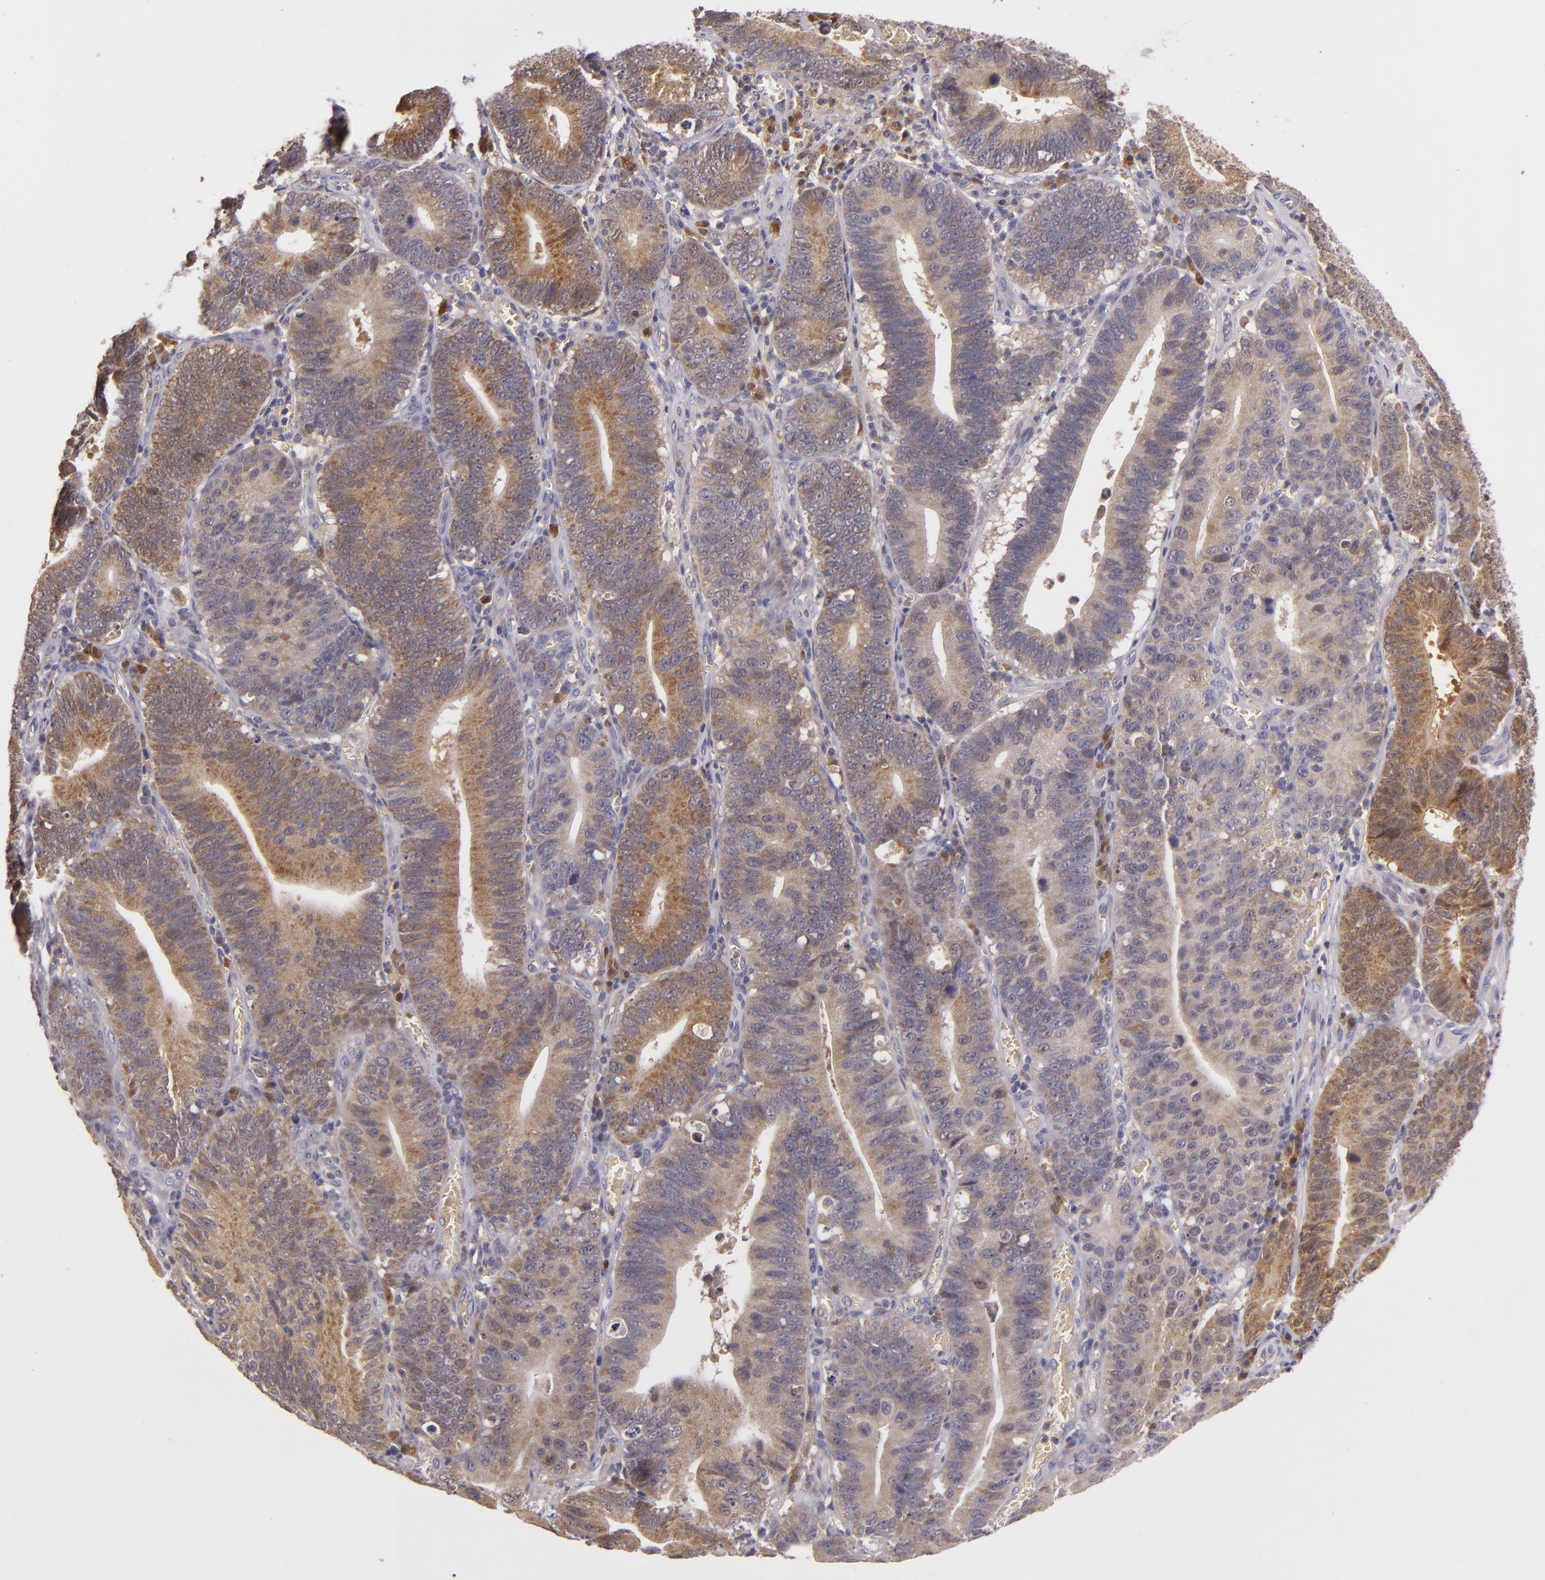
{"staining": {"intensity": "moderate", "quantity": ">75%", "location": "cytoplasmic/membranous"}, "tissue": "stomach cancer", "cell_type": "Tumor cells", "image_type": "cancer", "snomed": [{"axis": "morphology", "description": "Adenocarcinoma, NOS"}, {"axis": "topography", "description": "Stomach"}, {"axis": "topography", "description": "Gastric cardia"}], "caption": "About >75% of tumor cells in human stomach adenocarcinoma exhibit moderate cytoplasmic/membranous protein expression as visualized by brown immunohistochemical staining.", "gene": "FHIT", "patient": {"sex": "male", "age": 59}}